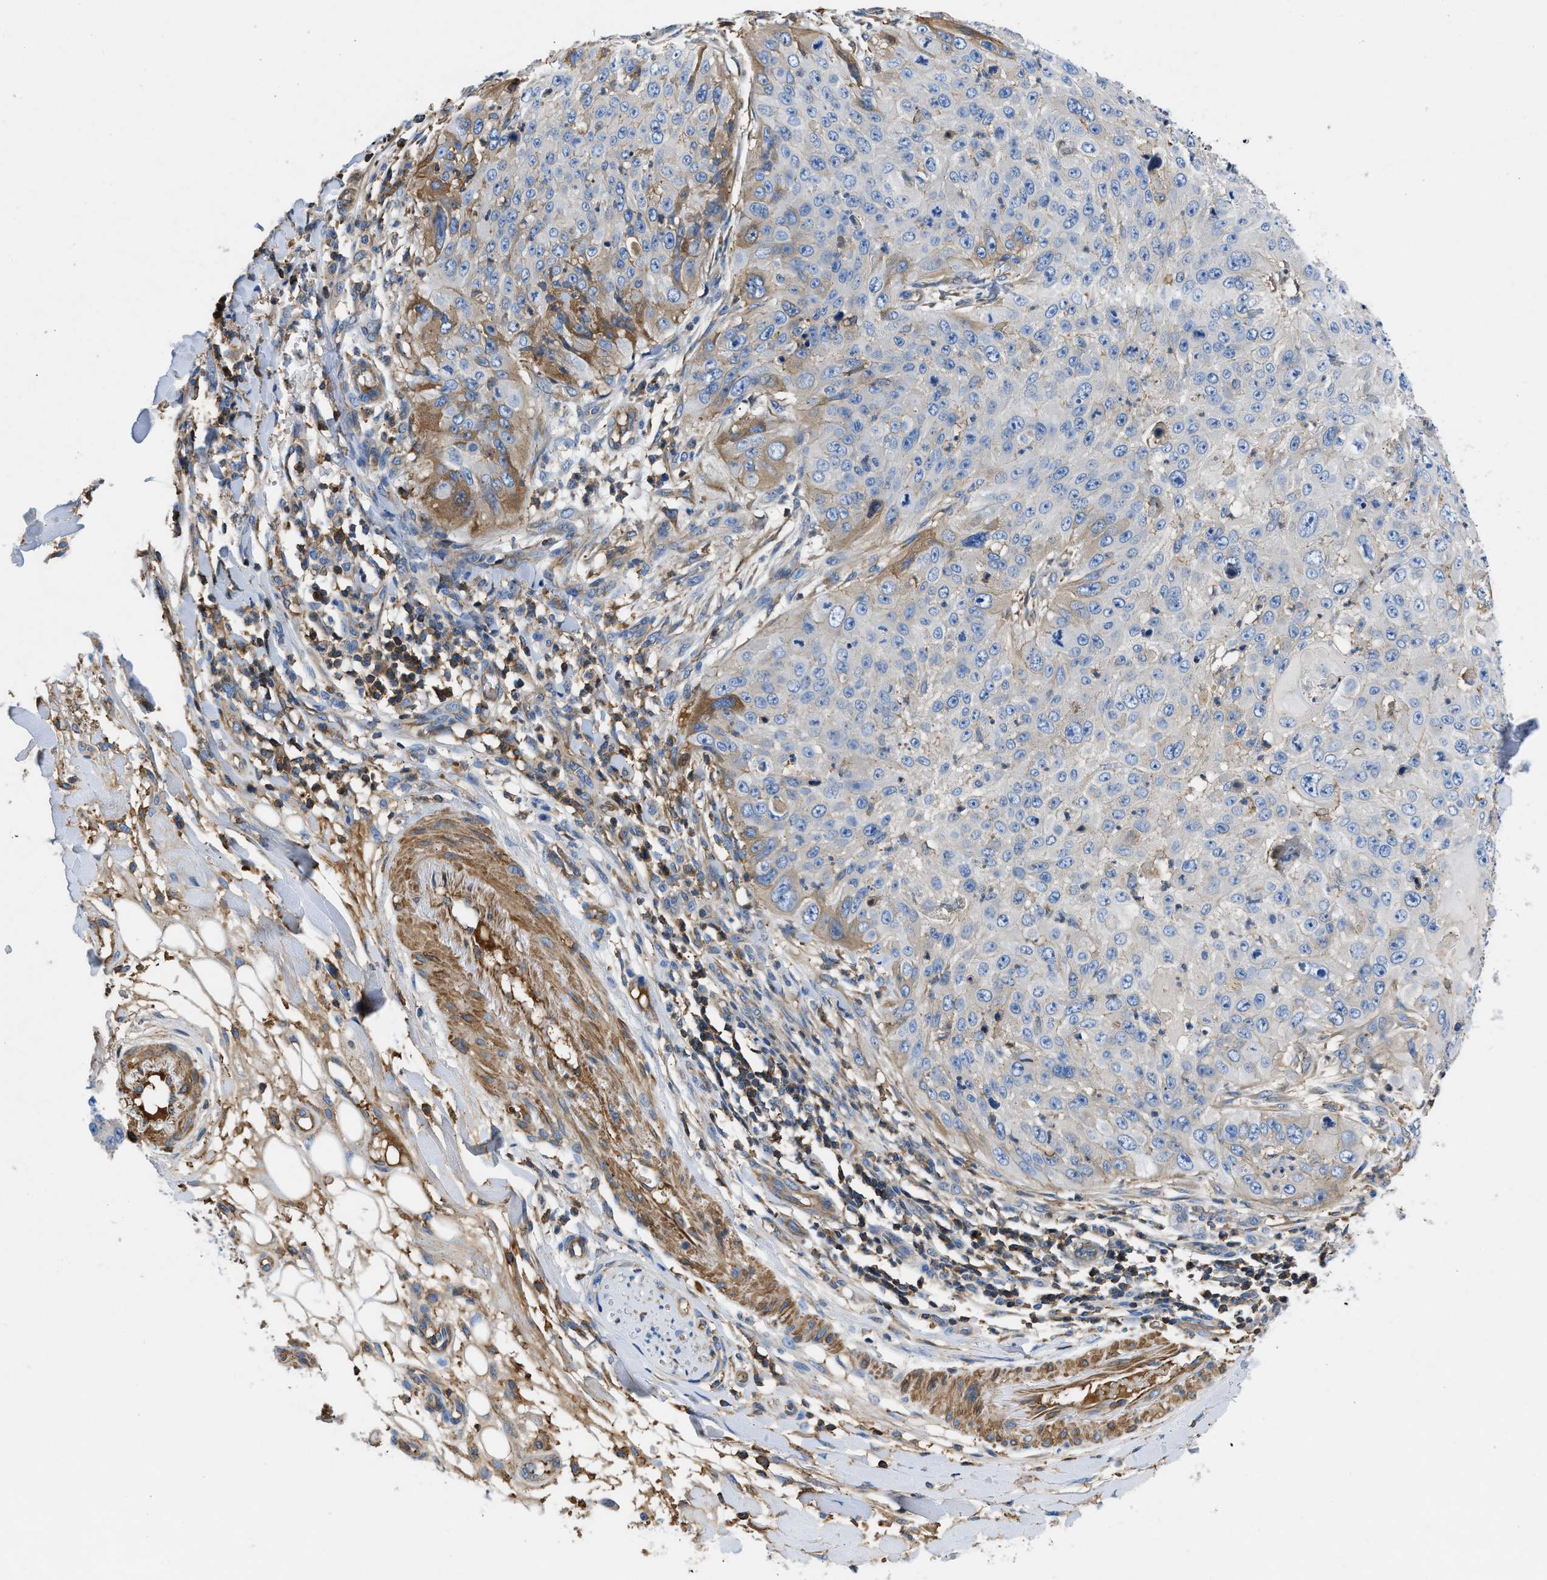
{"staining": {"intensity": "weak", "quantity": "<25%", "location": "cytoplasmic/membranous"}, "tissue": "skin cancer", "cell_type": "Tumor cells", "image_type": "cancer", "snomed": [{"axis": "morphology", "description": "Squamous cell carcinoma, NOS"}, {"axis": "topography", "description": "Skin"}], "caption": "Photomicrograph shows no significant protein positivity in tumor cells of skin cancer (squamous cell carcinoma).", "gene": "ATP6V0D1", "patient": {"sex": "female", "age": 80}}